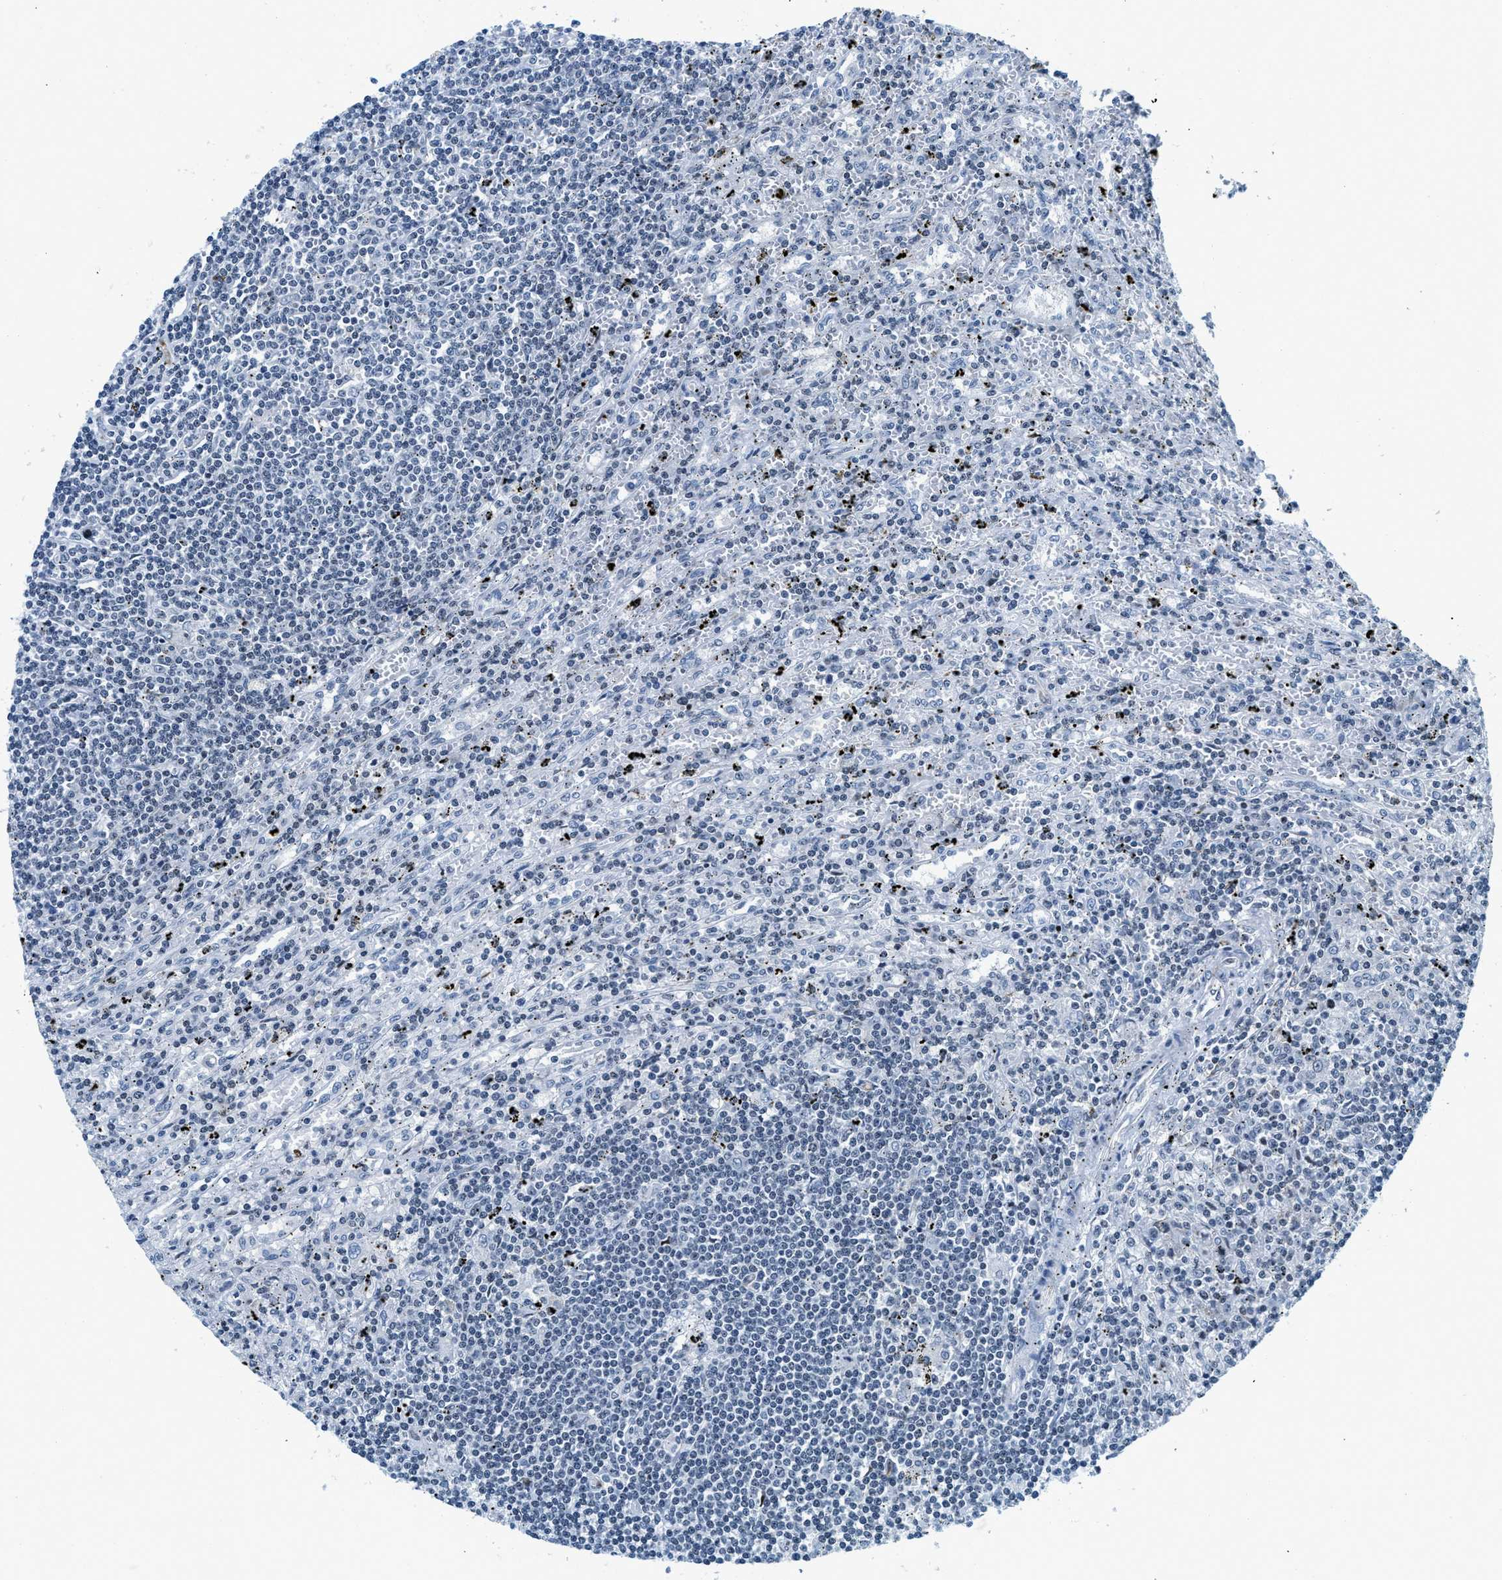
{"staining": {"intensity": "negative", "quantity": "none", "location": "none"}, "tissue": "lymphoma", "cell_type": "Tumor cells", "image_type": "cancer", "snomed": [{"axis": "morphology", "description": "Malignant lymphoma, non-Hodgkin's type, Low grade"}, {"axis": "topography", "description": "Spleen"}], "caption": "IHC micrograph of human malignant lymphoma, non-Hodgkin's type (low-grade) stained for a protein (brown), which shows no staining in tumor cells.", "gene": "UVRAG", "patient": {"sex": "male", "age": 76}}